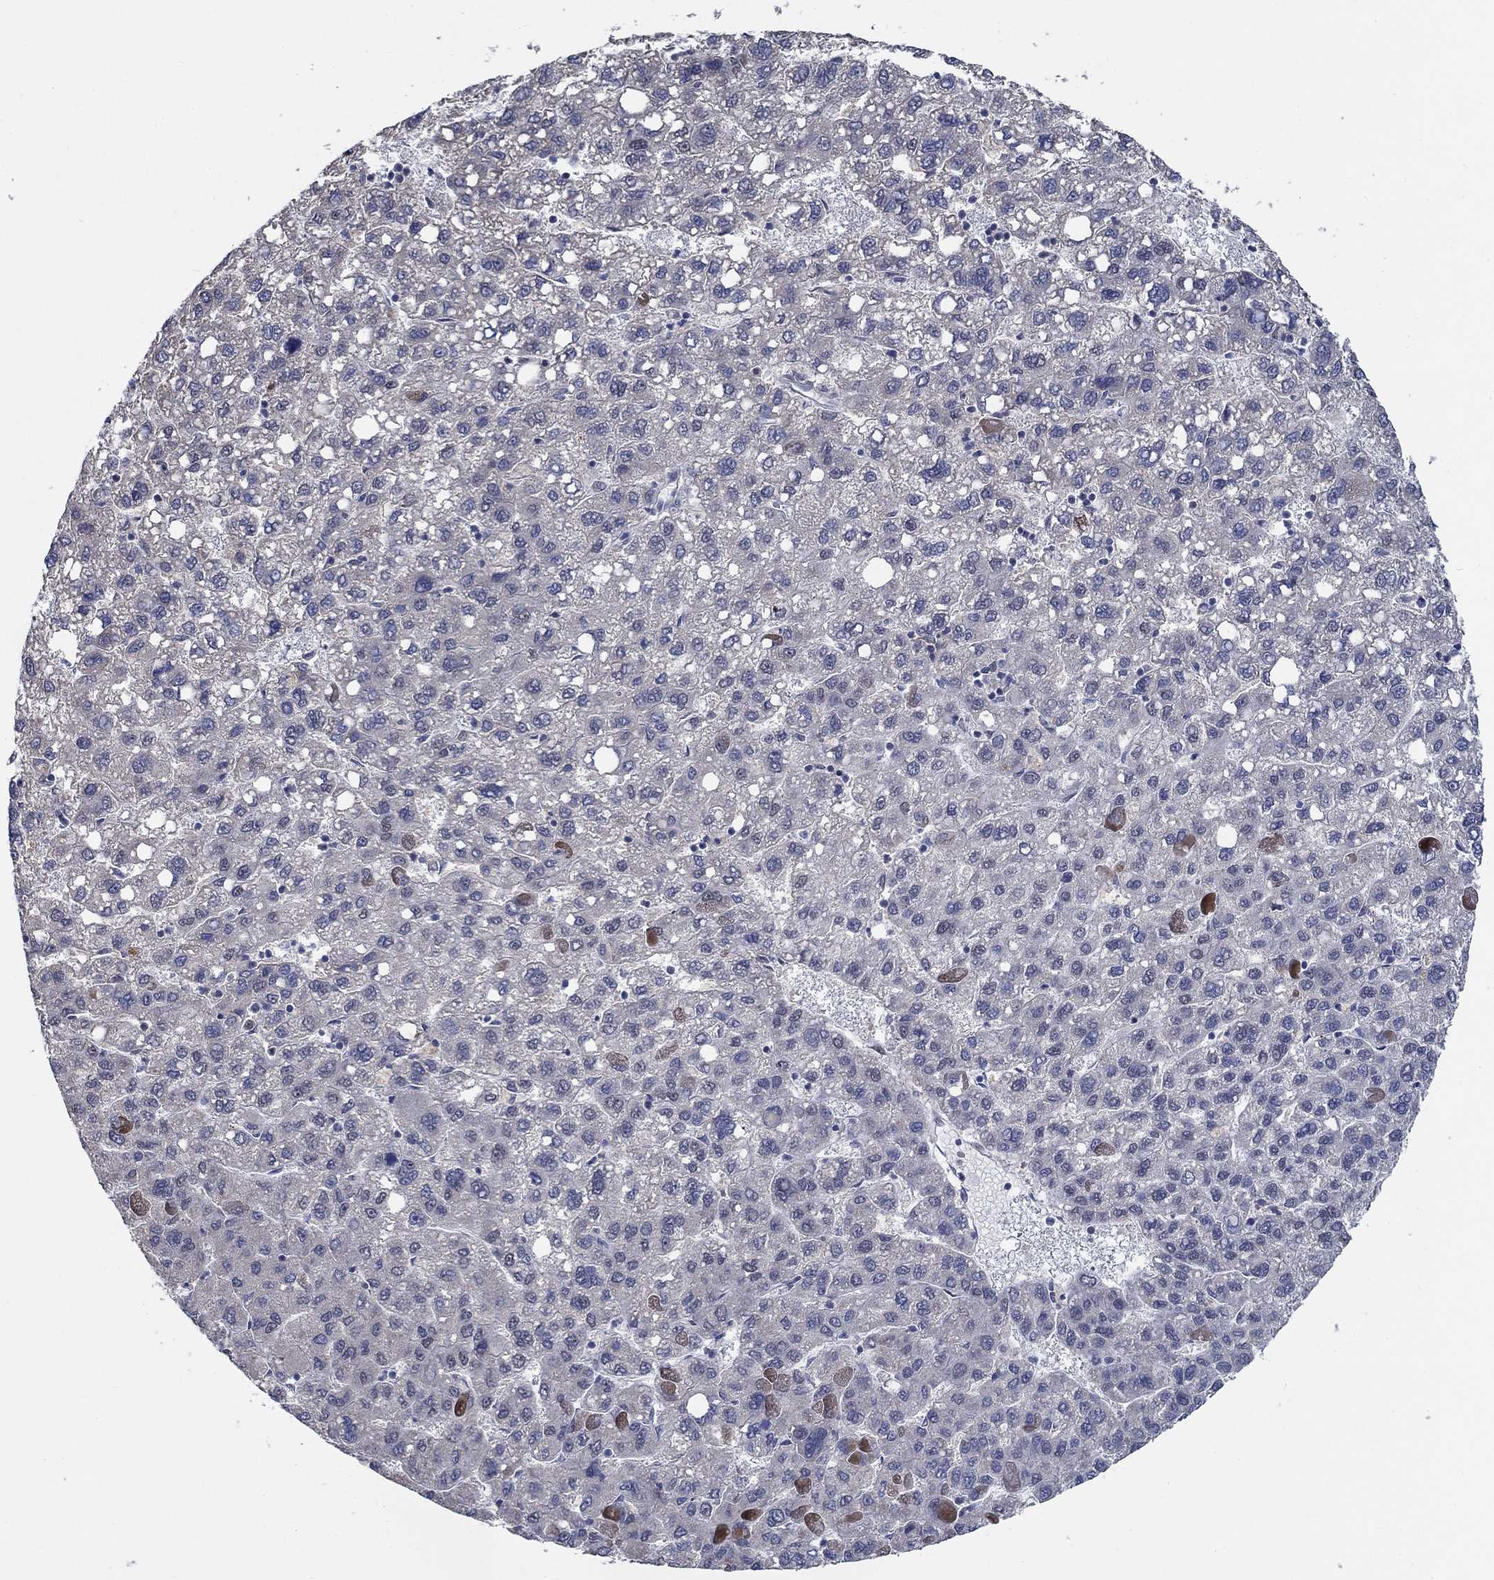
{"staining": {"intensity": "weak", "quantity": "<25%", "location": "nuclear"}, "tissue": "liver cancer", "cell_type": "Tumor cells", "image_type": "cancer", "snomed": [{"axis": "morphology", "description": "Carcinoma, Hepatocellular, NOS"}, {"axis": "topography", "description": "Liver"}], "caption": "Liver hepatocellular carcinoma stained for a protein using IHC exhibits no positivity tumor cells.", "gene": "HTN1", "patient": {"sex": "female", "age": 82}}